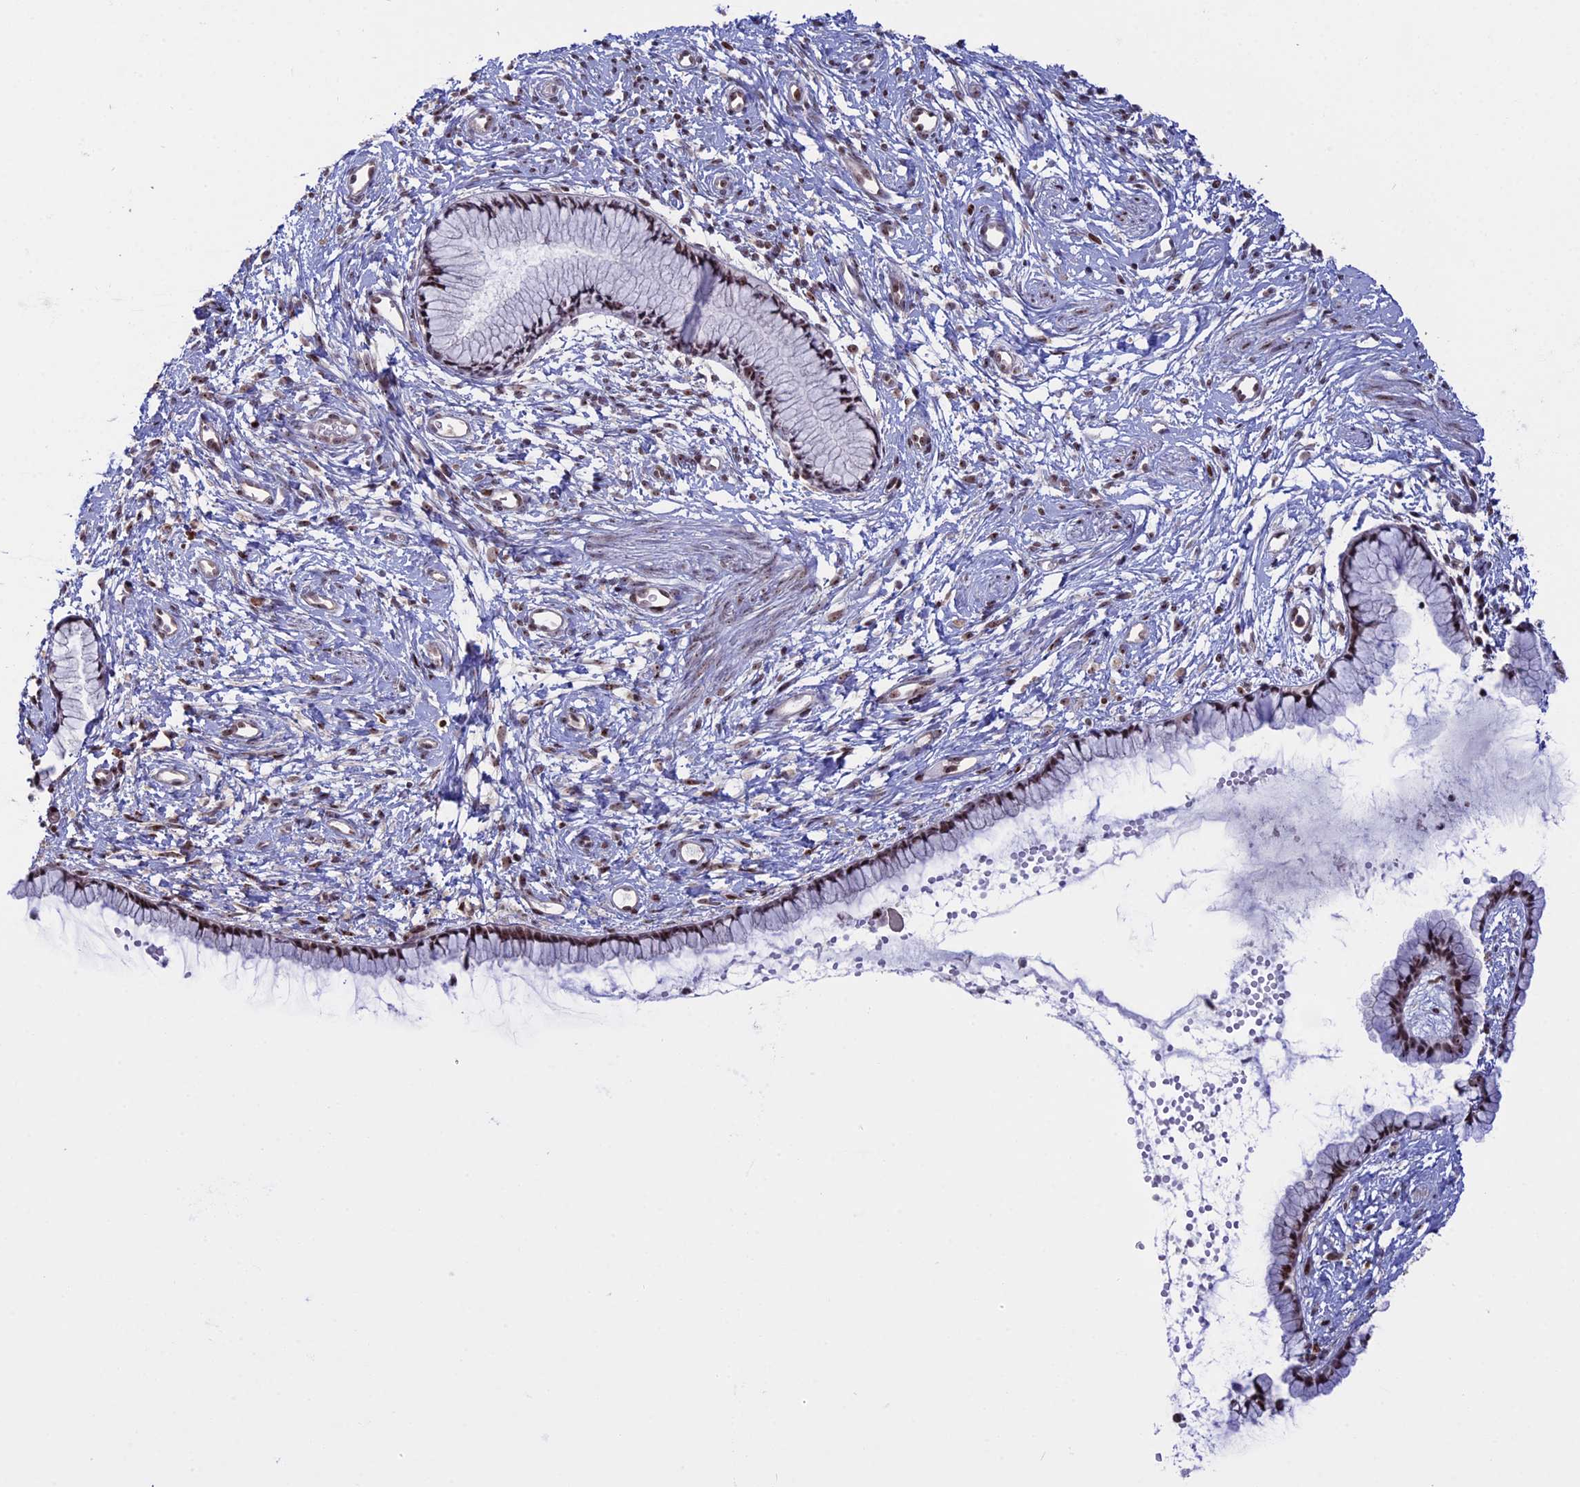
{"staining": {"intensity": "moderate", "quantity": ">75%", "location": "nuclear"}, "tissue": "cervix", "cell_type": "Glandular cells", "image_type": "normal", "snomed": [{"axis": "morphology", "description": "Normal tissue, NOS"}, {"axis": "topography", "description": "Cervix"}], "caption": "Protein staining displays moderate nuclear staining in approximately >75% of glandular cells in benign cervix. (DAB = brown stain, brightfield microscopy at high magnification).", "gene": "CCDC86", "patient": {"sex": "female", "age": 57}}